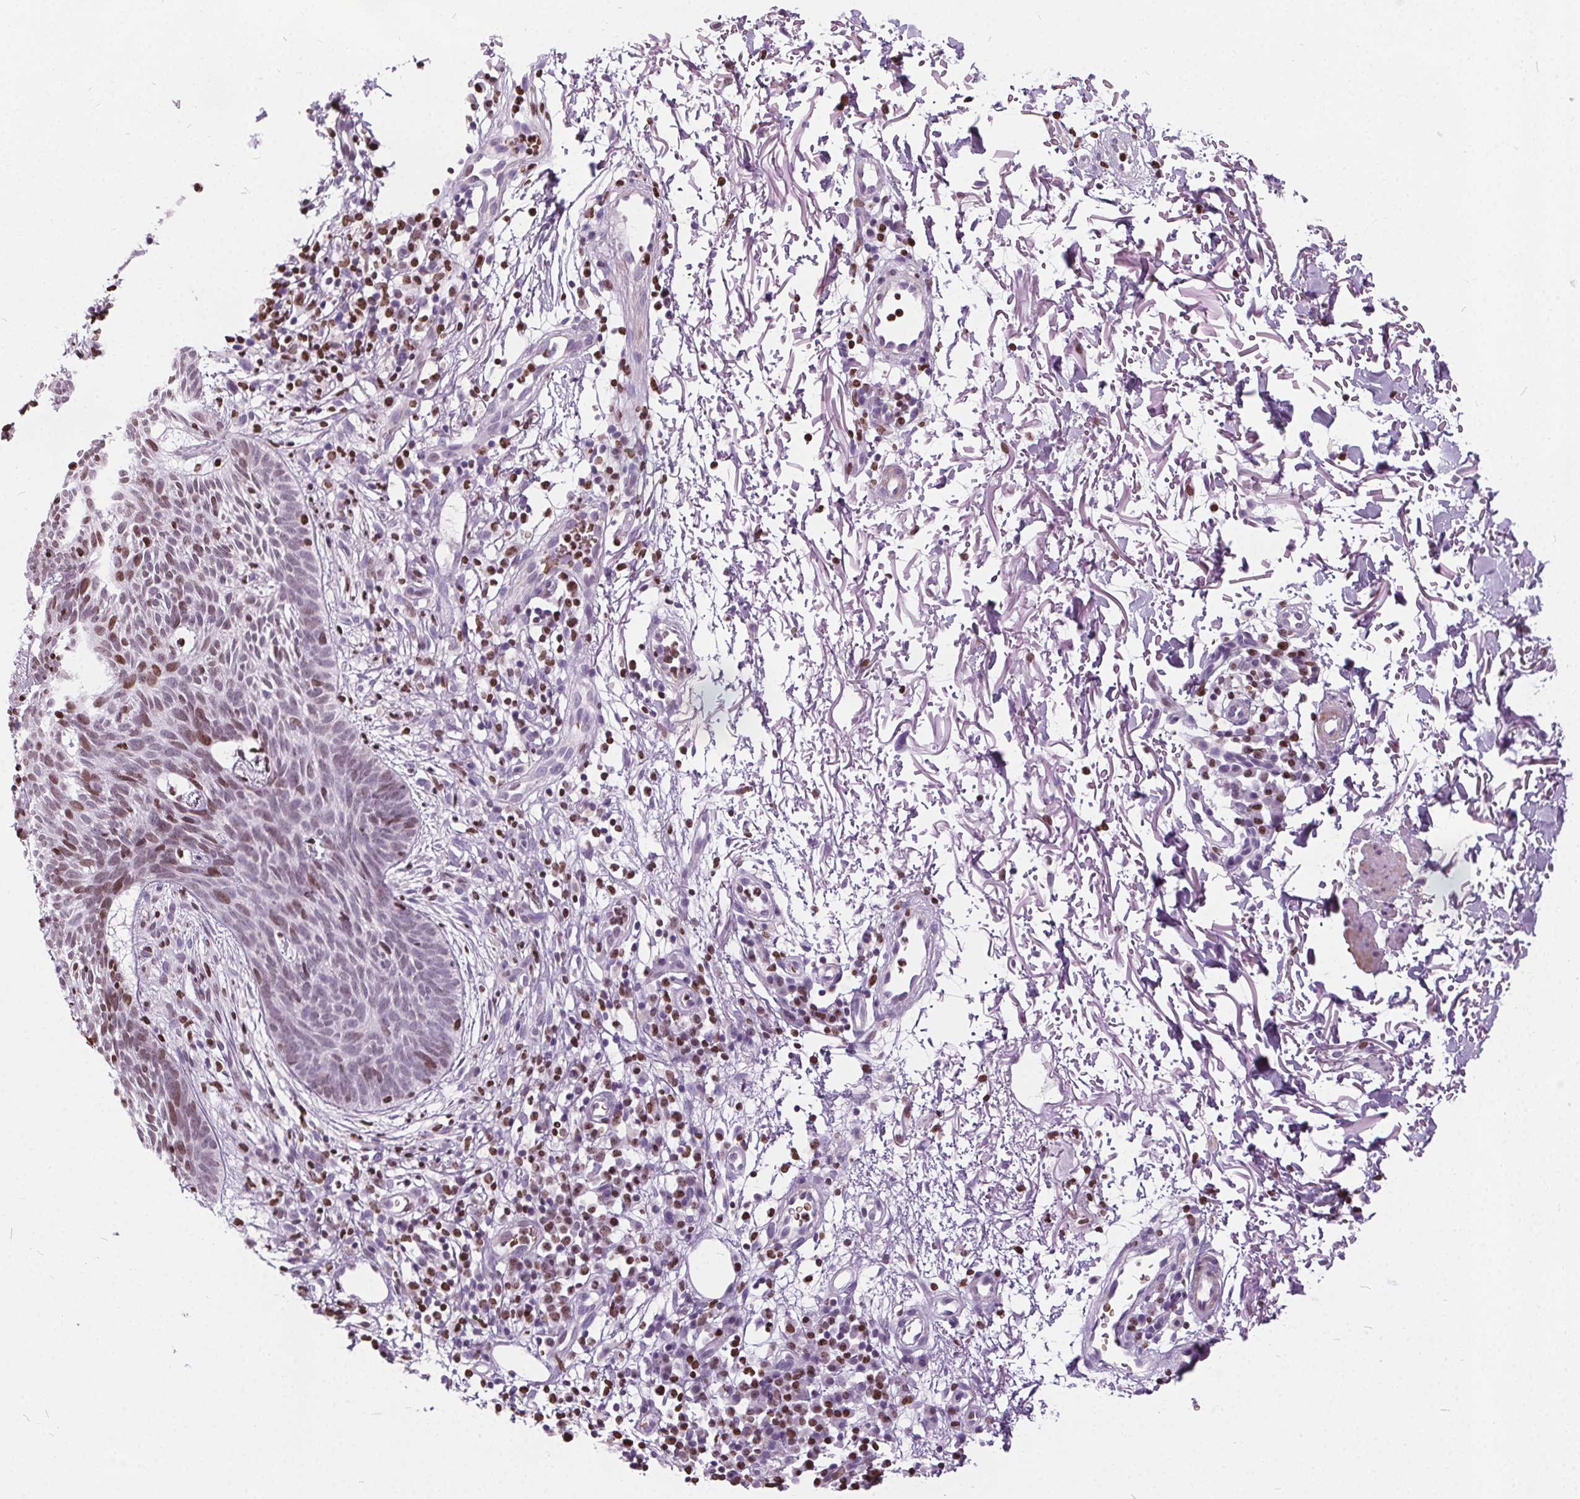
{"staining": {"intensity": "weak", "quantity": "25%-75%", "location": "nuclear"}, "tissue": "skin cancer", "cell_type": "Tumor cells", "image_type": "cancer", "snomed": [{"axis": "morphology", "description": "Normal tissue, NOS"}, {"axis": "morphology", "description": "Basal cell carcinoma"}, {"axis": "topography", "description": "Skin"}], "caption": "The histopathology image exhibits immunohistochemical staining of skin cancer (basal cell carcinoma). There is weak nuclear expression is appreciated in approximately 25%-75% of tumor cells.", "gene": "ISLR2", "patient": {"sex": "male", "age": 68}}